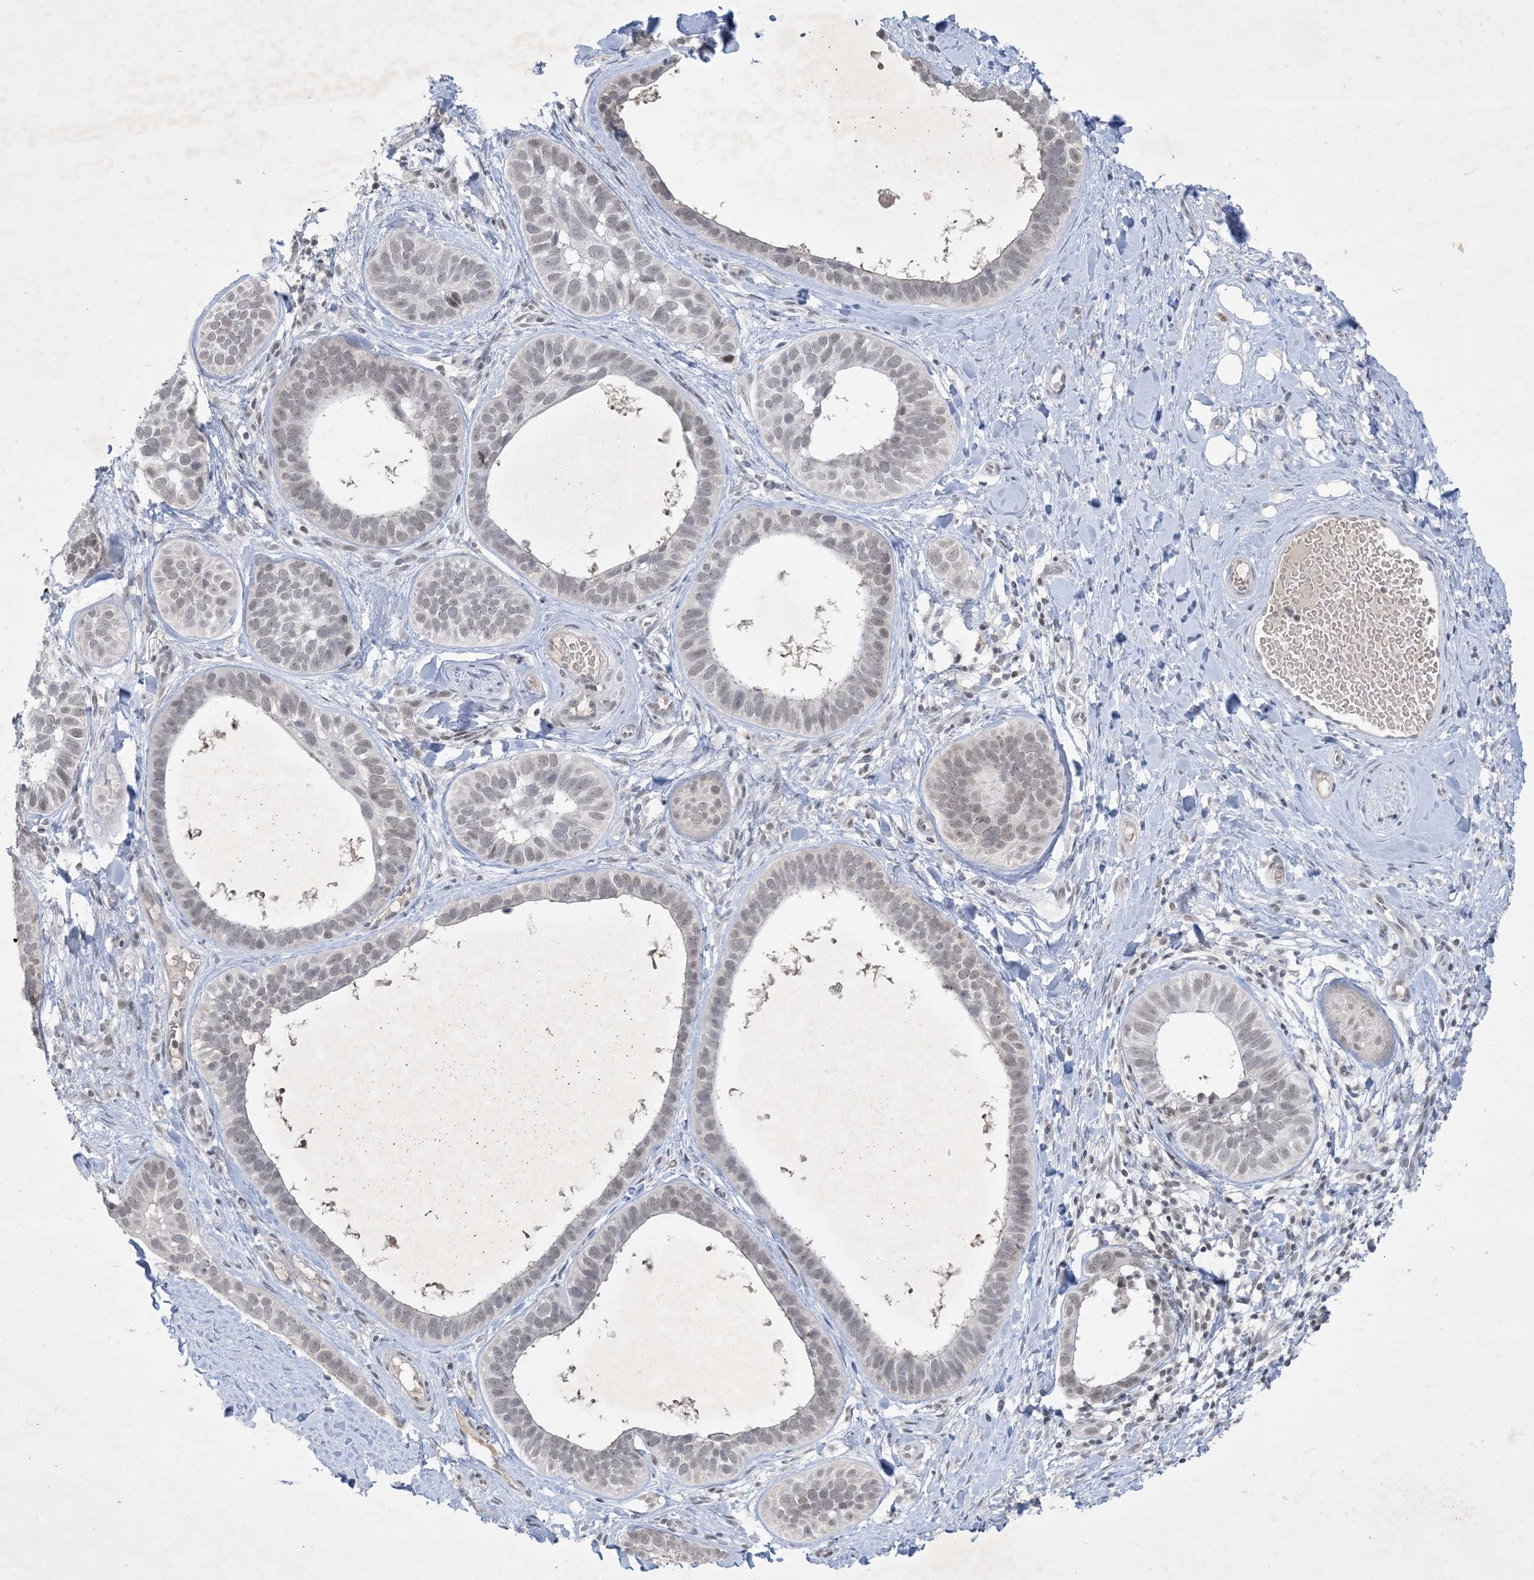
{"staining": {"intensity": "negative", "quantity": "none", "location": "none"}, "tissue": "skin cancer", "cell_type": "Tumor cells", "image_type": "cancer", "snomed": [{"axis": "morphology", "description": "Basal cell carcinoma"}, {"axis": "topography", "description": "Skin"}], "caption": "DAB (3,3'-diaminobenzidine) immunohistochemical staining of basal cell carcinoma (skin) reveals no significant positivity in tumor cells. (IHC, brightfield microscopy, high magnification).", "gene": "ZNF674", "patient": {"sex": "male", "age": 62}}